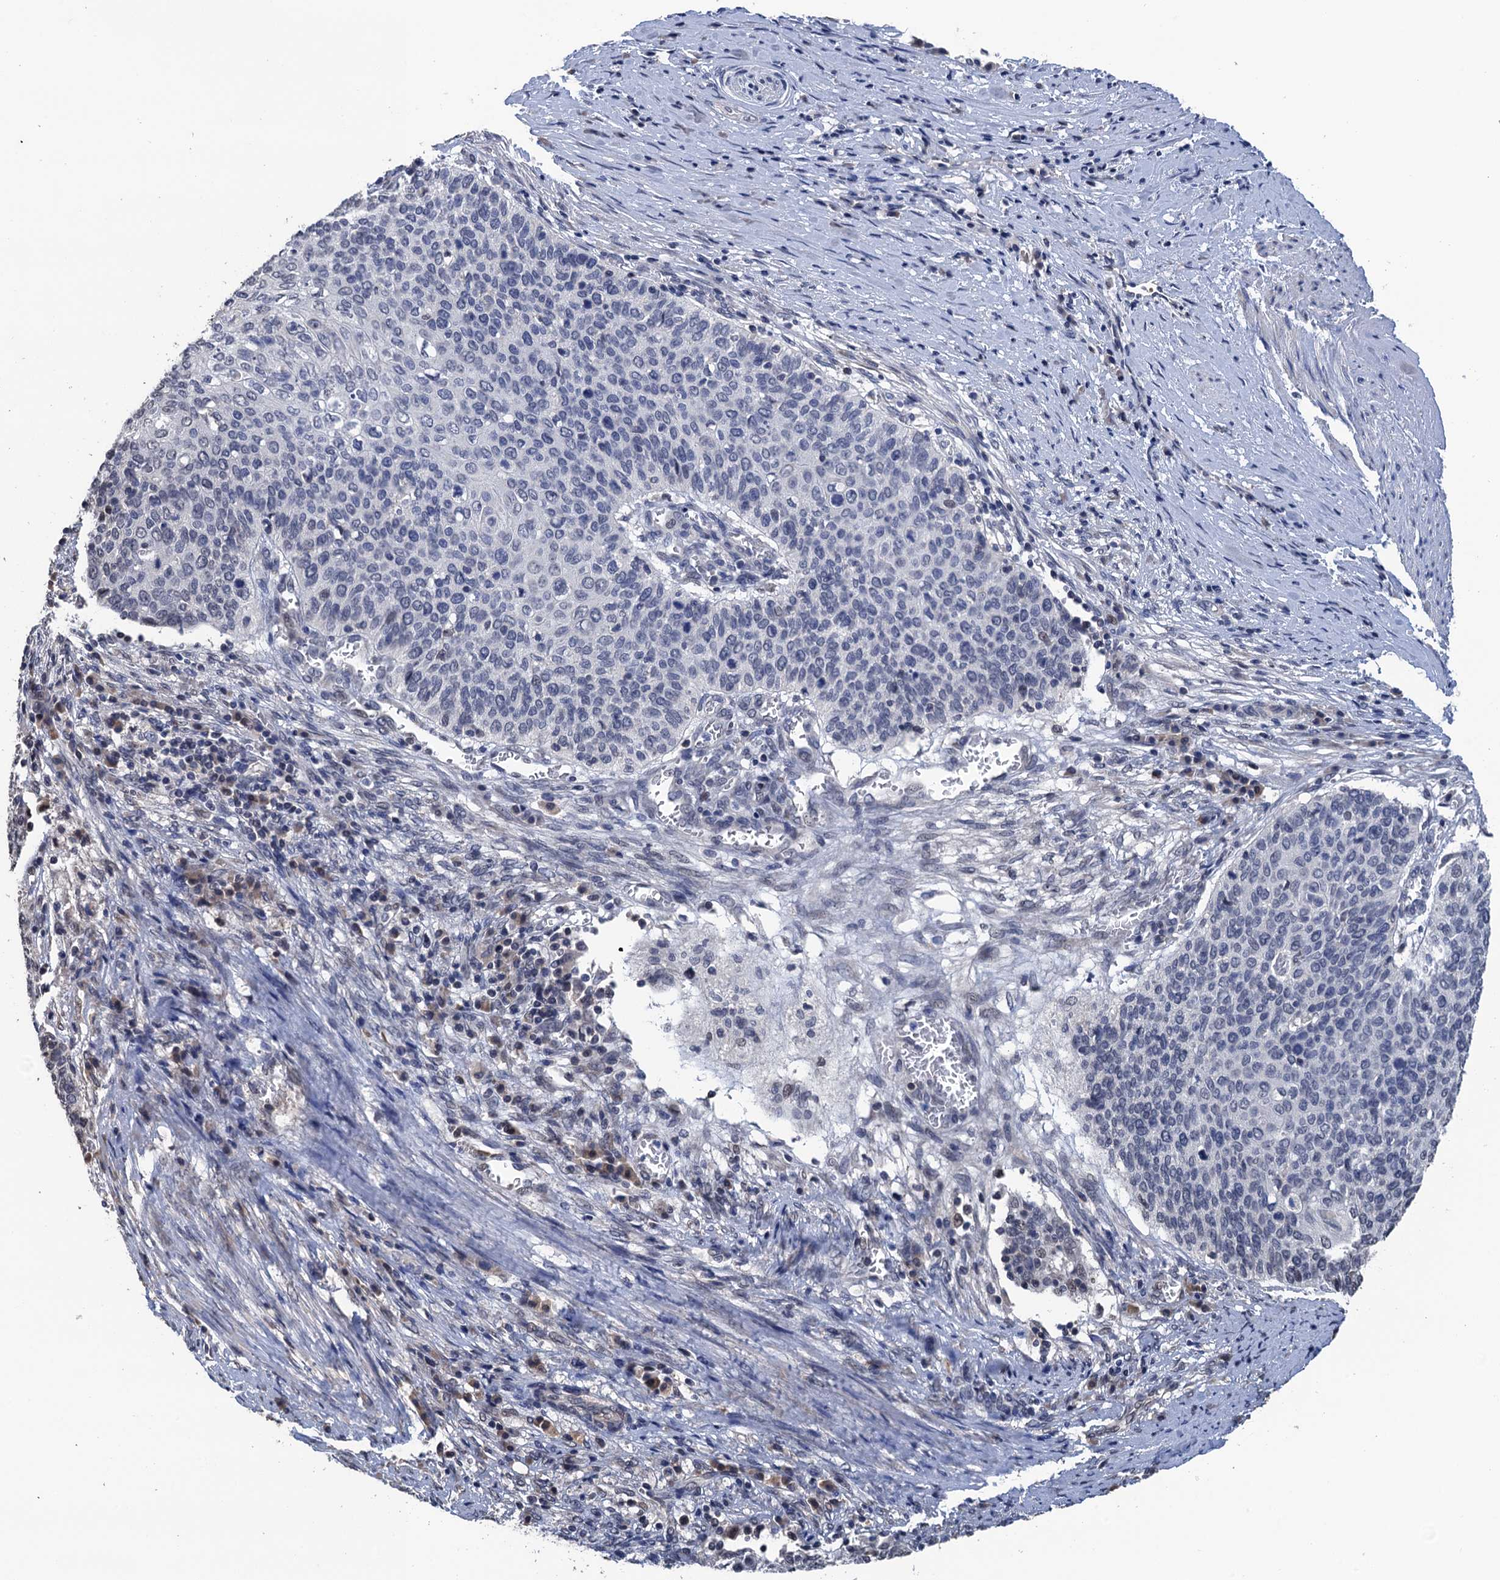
{"staining": {"intensity": "negative", "quantity": "none", "location": "none"}, "tissue": "cervical cancer", "cell_type": "Tumor cells", "image_type": "cancer", "snomed": [{"axis": "morphology", "description": "Squamous cell carcinoma, NOS"}, {"axis": "topography", "description": "Cervix"}], "caption": "Immunohistochemistry (IHC) image of cervical cancer stained for a protein (brown), which exhibits no positivity in tumor cells.", "gene": "ART5", "patient": {"sex": "female", "age": 39}}